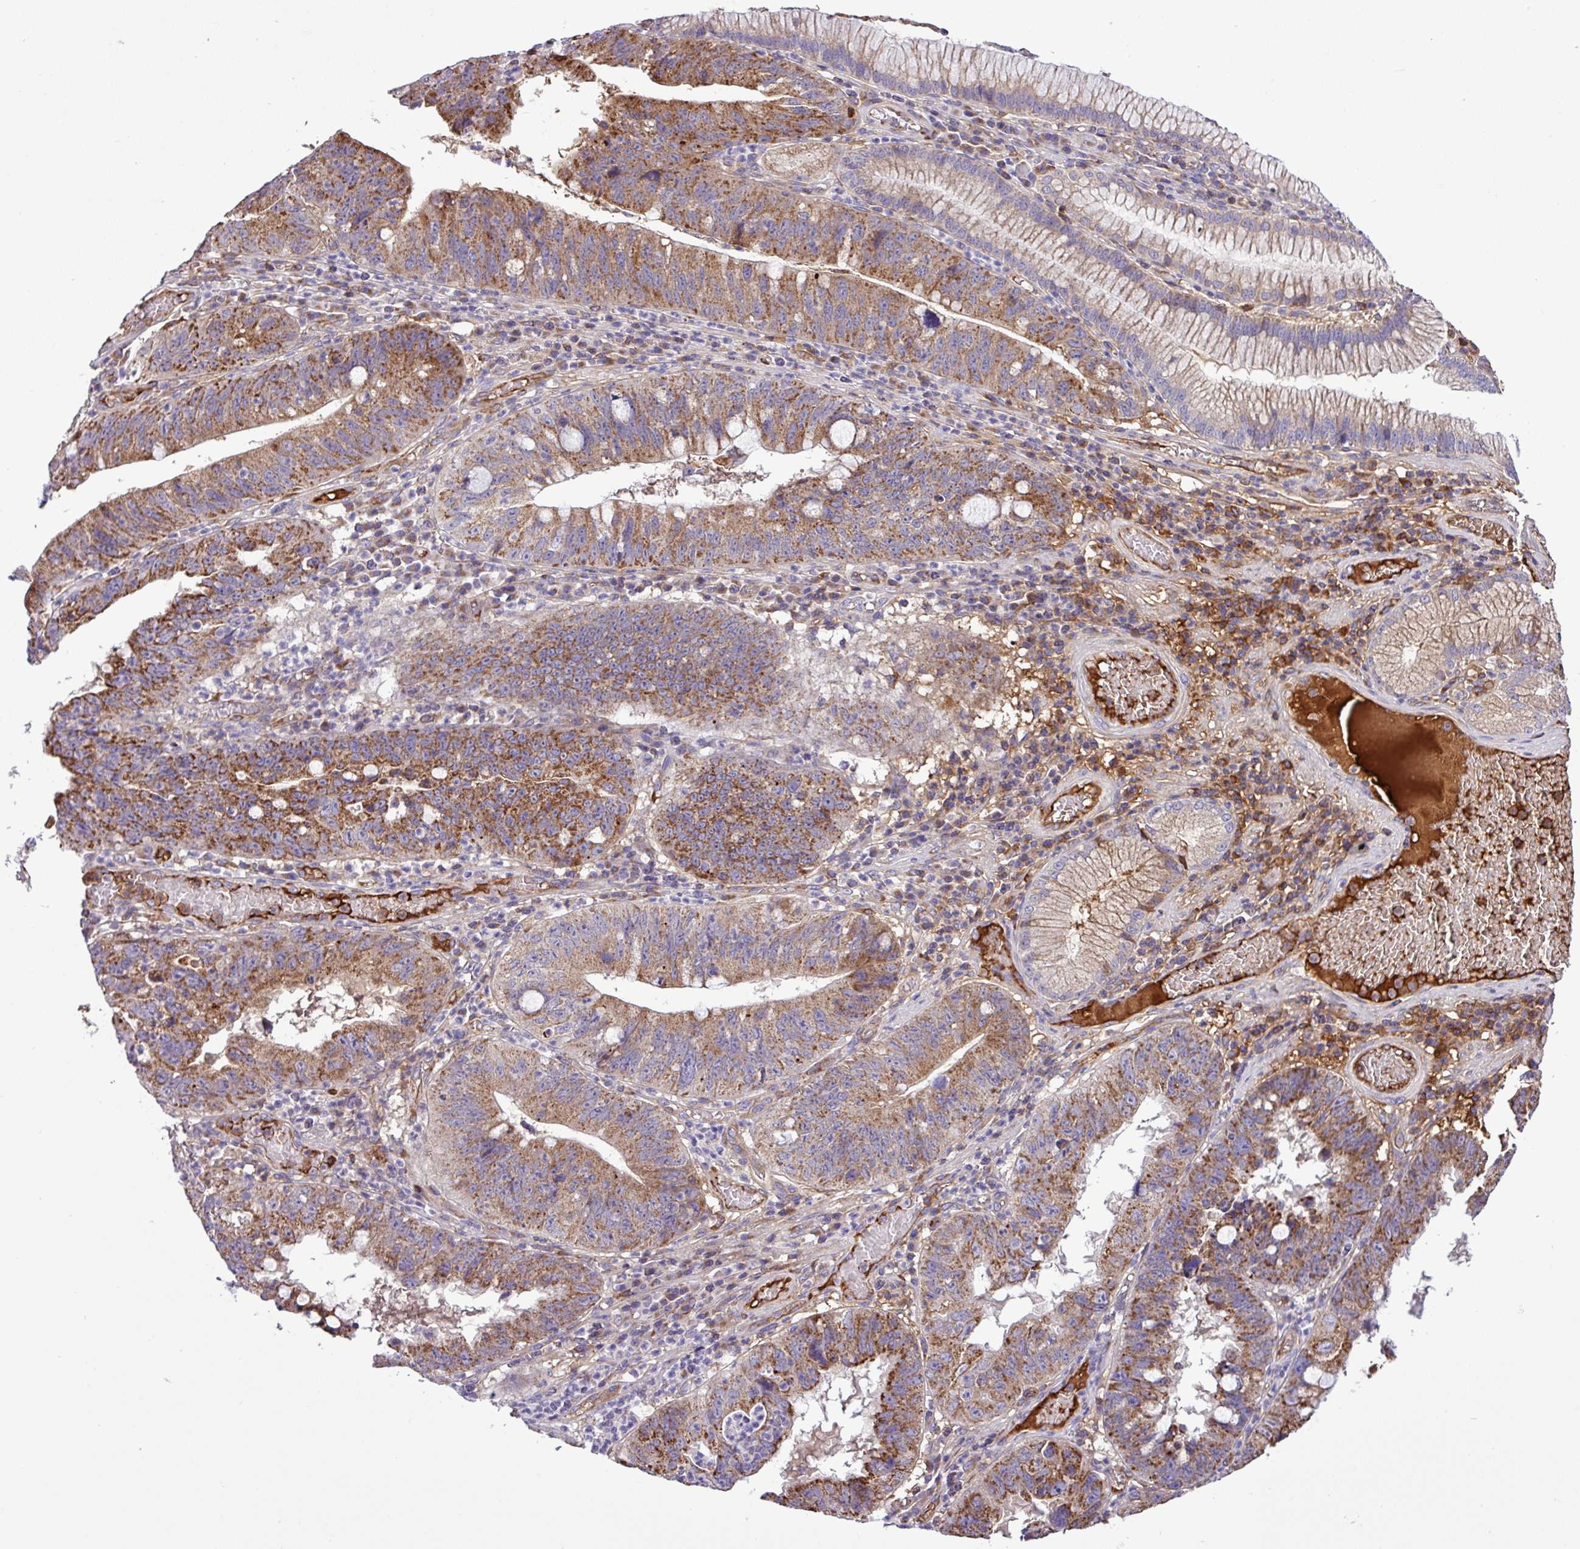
{"staining": {"intensity": "strong", "quantity": ">75%", "location": "cytoplasmic/membranous"}, "tissue": "stomach cancer", "cell_type": "Tumor cells", "image_type": "cancer", "snomed": [{"axis": "morphology", "description": "Adenocarcinoma, NOS"}, {"axis": "topography", "description": "Stomach"}], "caption": "IHC micrograph of neoplastic tissue: human stomach cancer stained using IHC reveals high levels of strong protein expression localized specifically in the cytoplasmic/membranous of tumor cells, appearing as a cytoplasmic/membranous brown color.", "gene": "CWH43", "patient": {"sex": "male", "age": 59}}